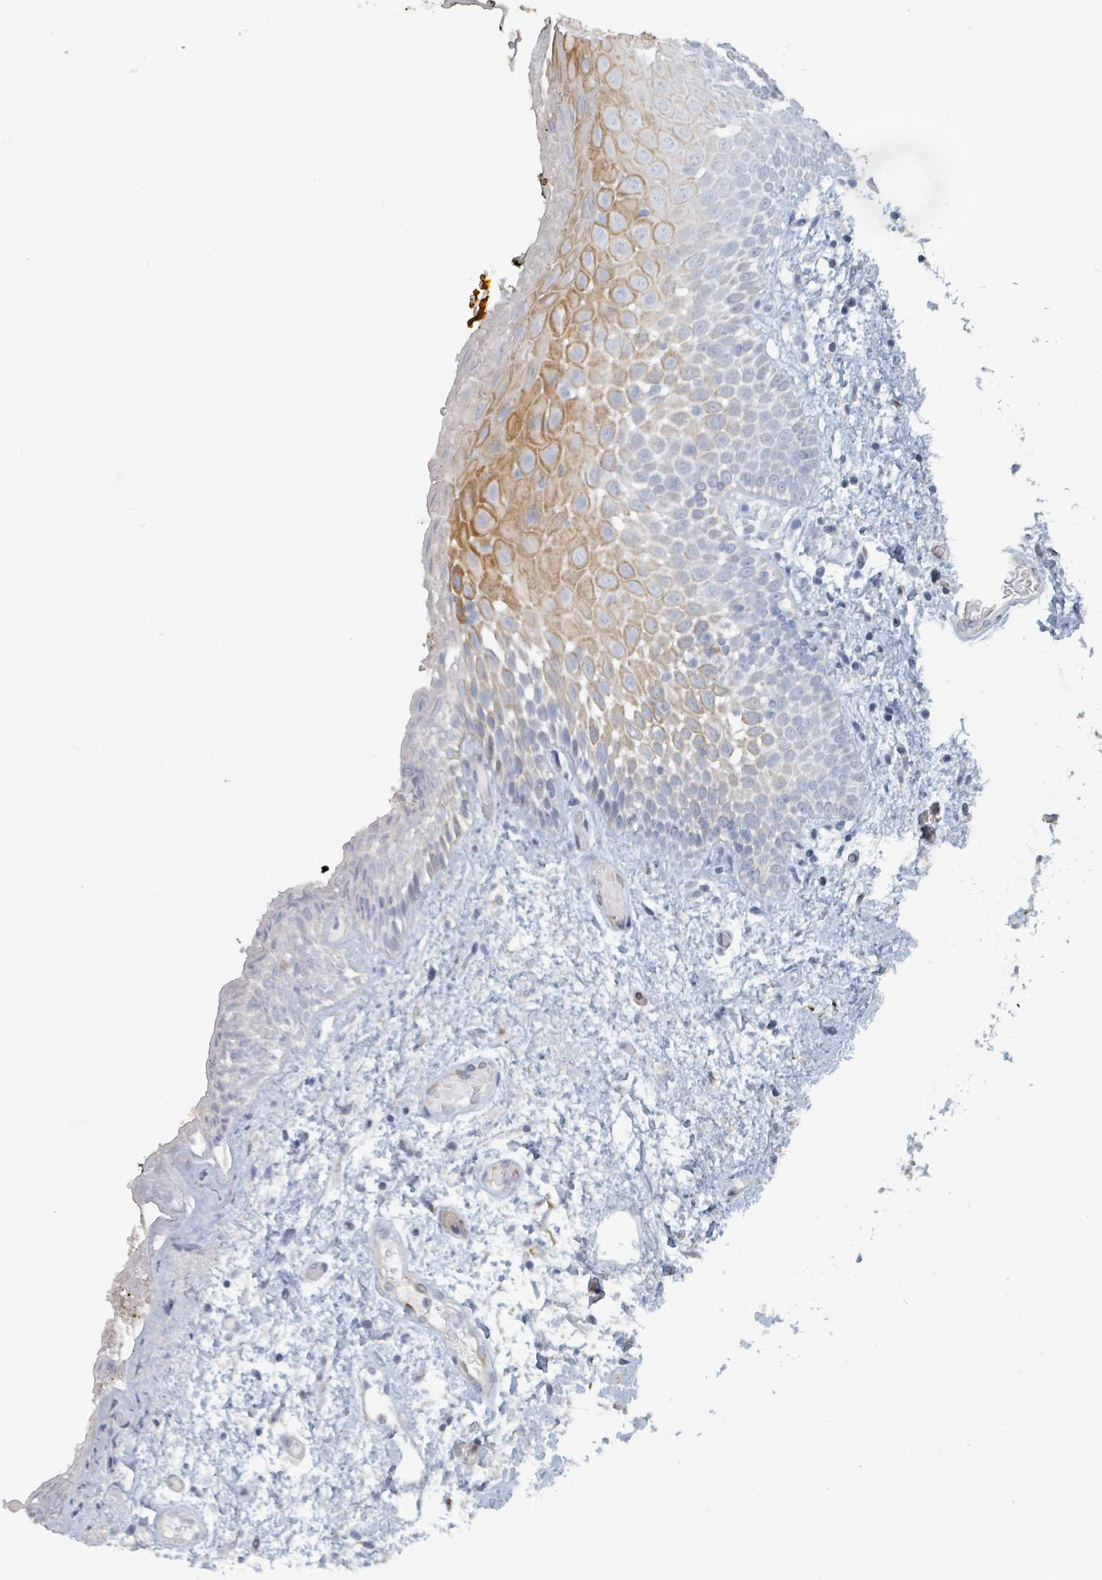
{"staining": {"intensity": "moderate", "quantity": "<25%", "location": "cytoplasmic/membranous"}, "tissue": "oral mucosa", "cell_type": "Squamous epithelial cells", "image_type": "normal", "snomed": [{"axis": "morphology", "description": "Normal tissue, NOS"}, {"axis": "morphology", "description": "Squamous cell carcinoma, NOS"}, {"axis": "topography", "description": "Oral tissue"}, {"axis": "topography", "description": "Tounge, NOS"}, {"axis": "topography", "description": "Head-Neck"}], "caption": "This micrograph reveals normal oral mucosa stained with IHC to label a protein in brown. The cytoplasmic/membranous of squamous epithelial cells show moderate positivity for the protein. Nuclei are counter-stained blue.", "gene": "RAB33B", "patient": {"sex": "male", "age": 76}}